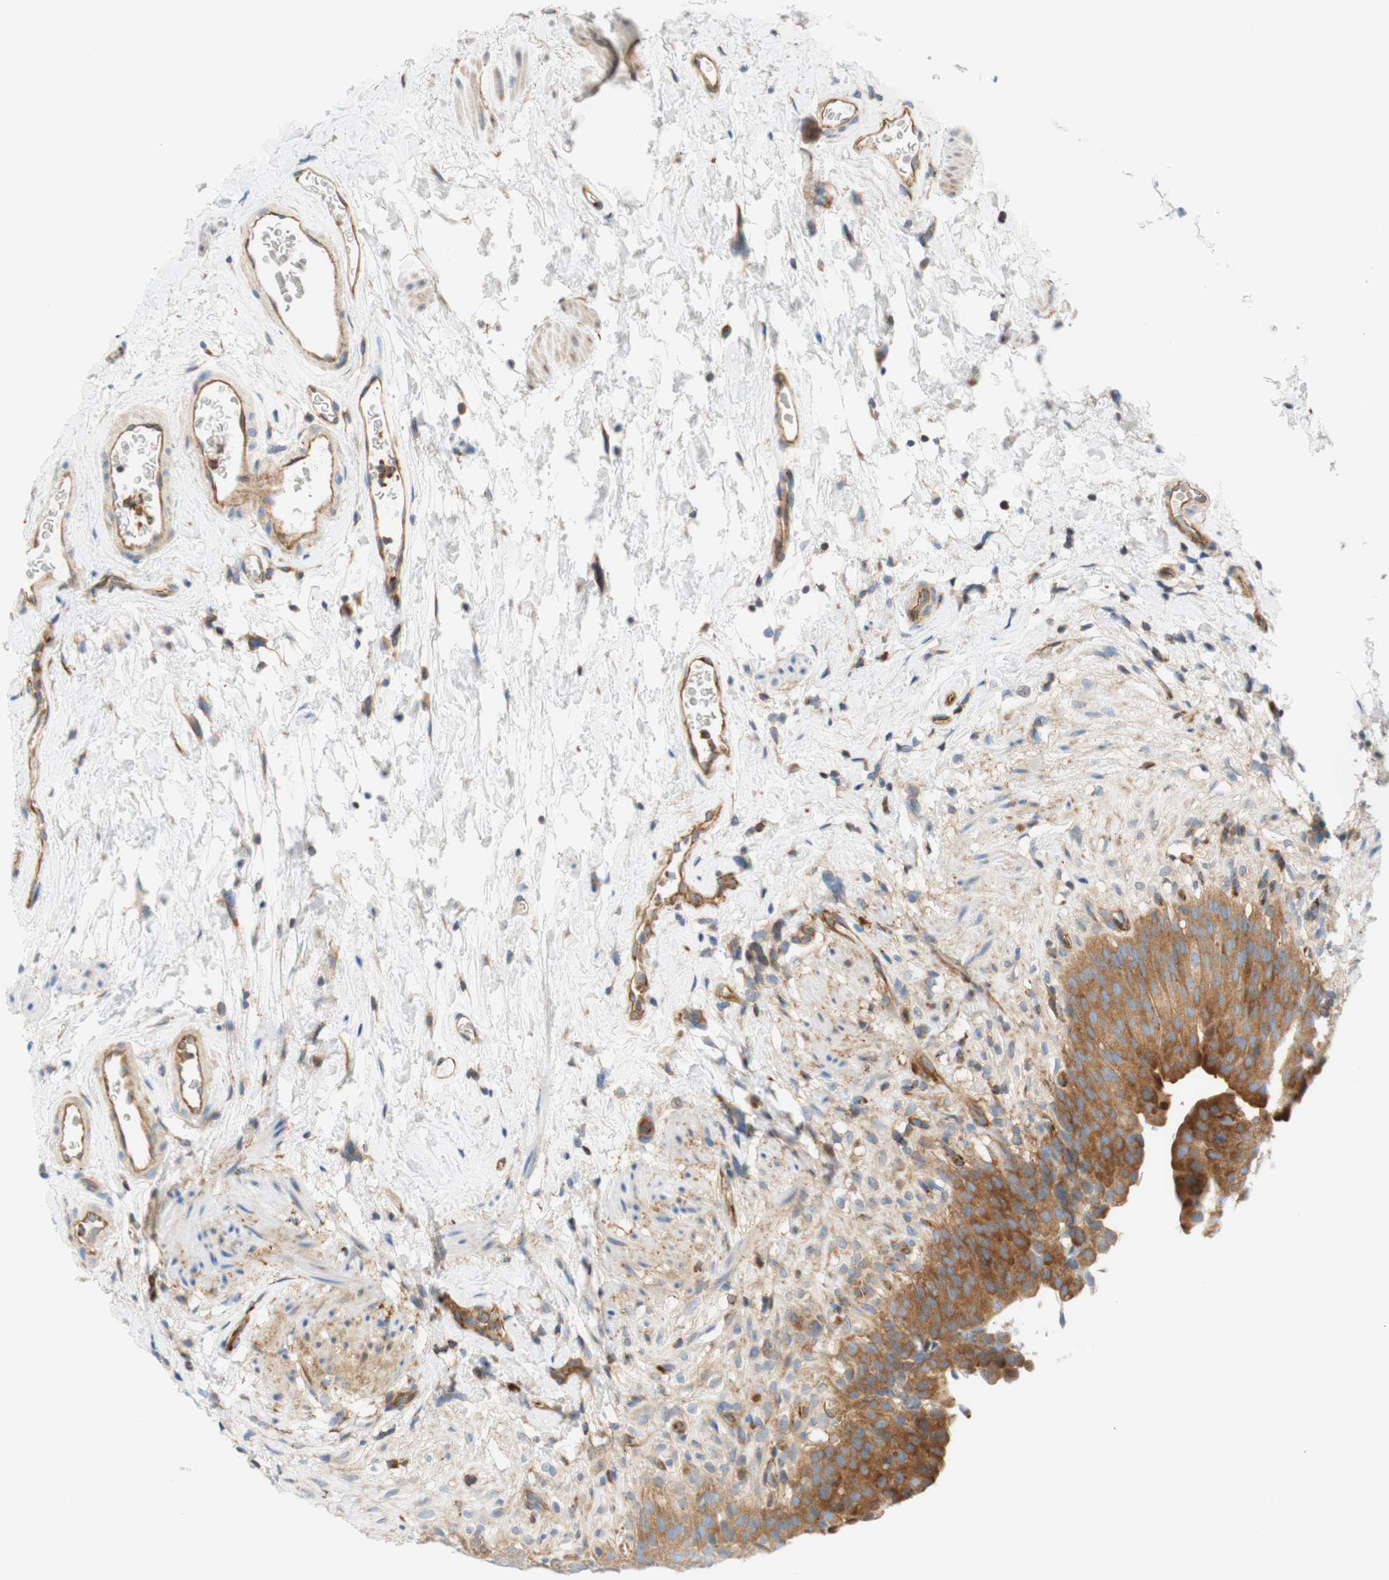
{"staining": {"intensity": "moderate", "quantity": ">75%", "location": "cytoplasmic/membranous"}, "tissue": "urinary bladder", "cell_type": "Urothelial cells", "image_type": "normal", "snomed": [{"axis": "morphology", "description": "Normal tissue, NOS"}, {"axis": "topography", "description": "Urinary bladder"}], "caption": "An immunohistochemistry (IHC) micrograph of benign tissue is shown. Protein staining in brown highlights moderate cytoplasmic/membranous positivity in urinary bladder within urothelial cells.", "gene": "STOM", "patient": {"sex": "female", "age": 79}}